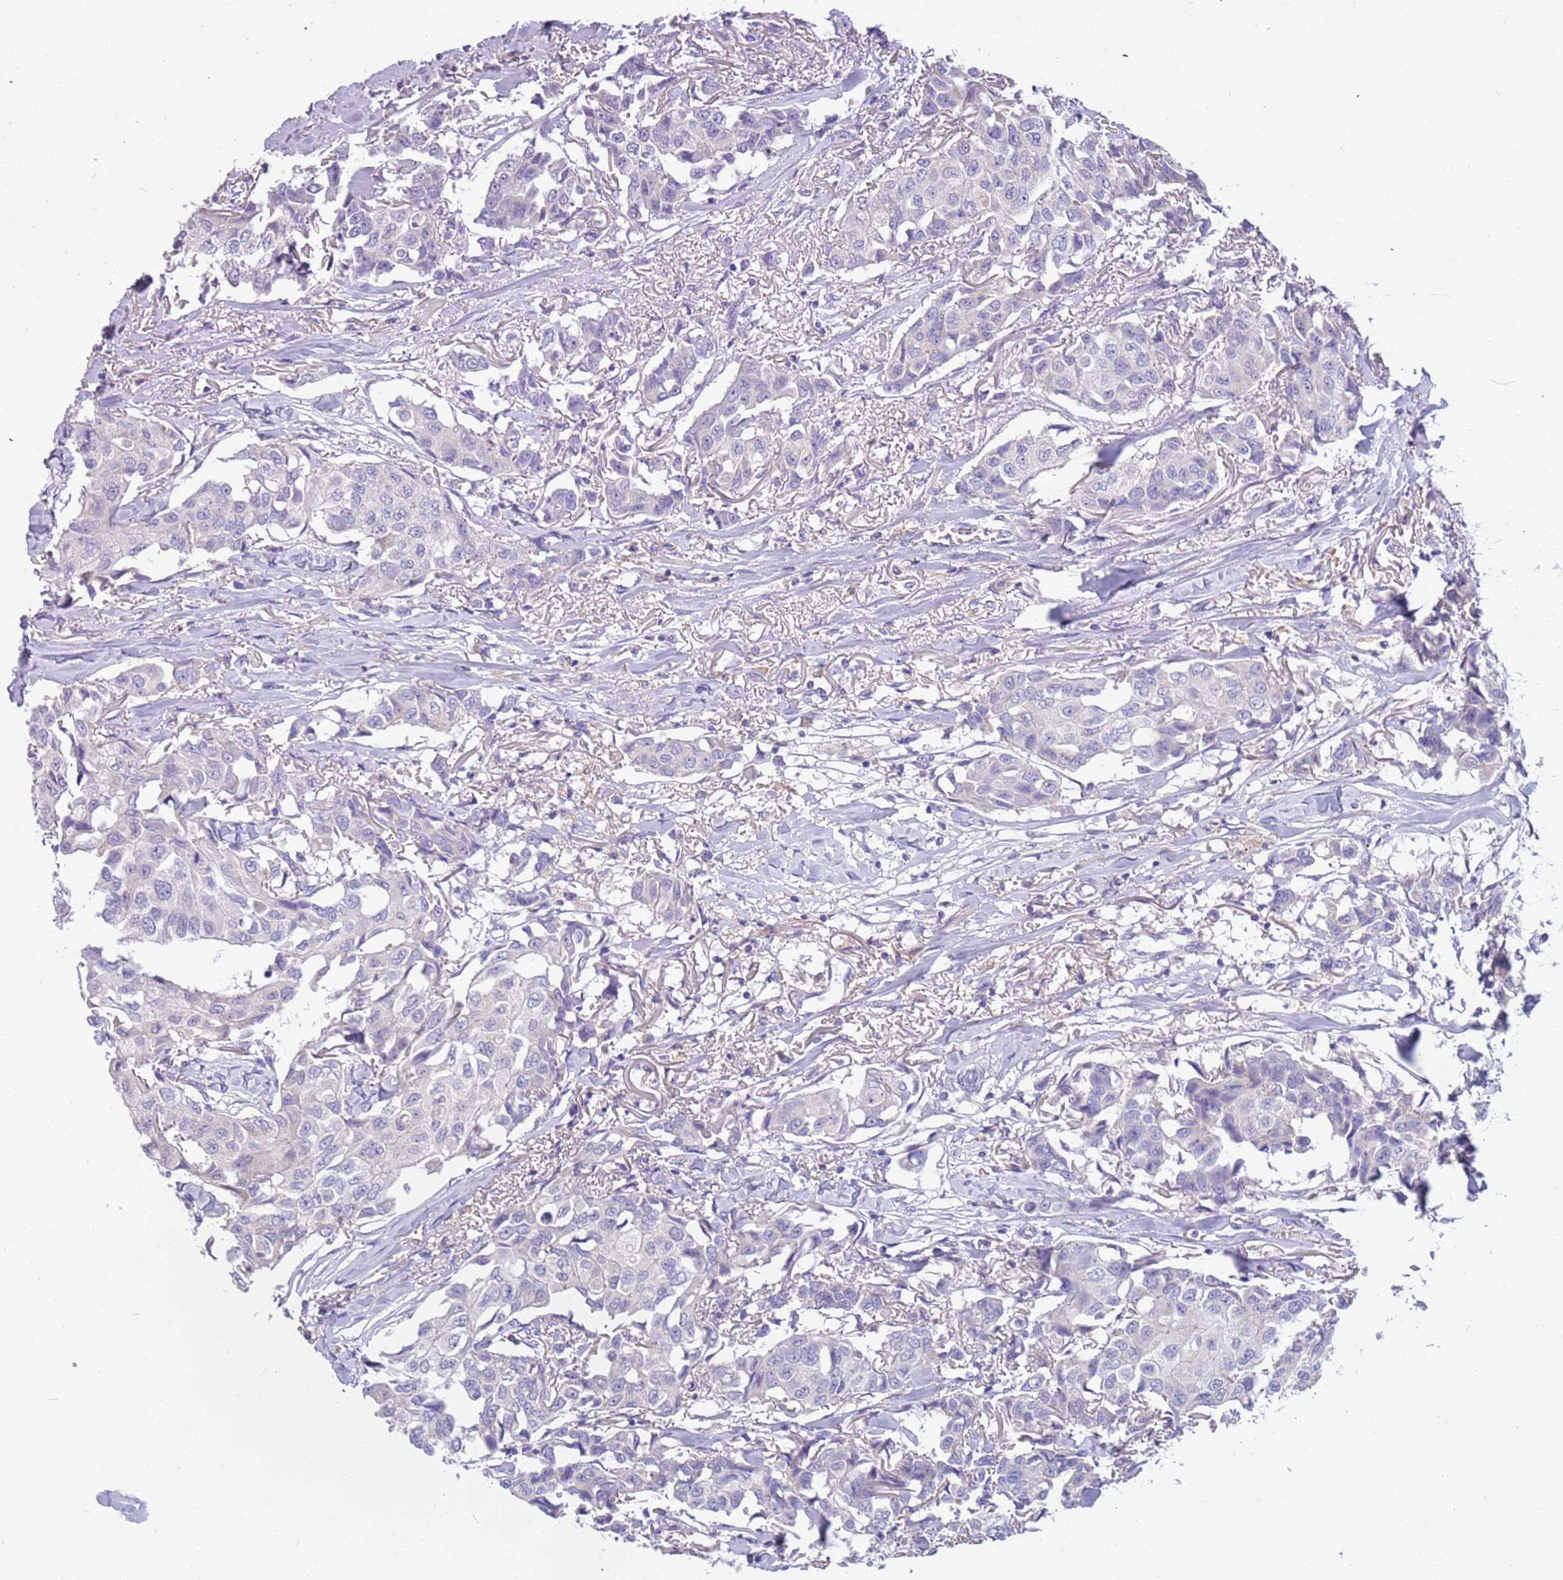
{"staining": {"intensity": "negative", "quantity": "none", "location": "none"}, "tissue": "breast cancer", "cell_type": "Tumor cells", "image_type": "cancer", "snomed": [{"axis": "morphology", "description": "Duct carcinoma"}, {"axis": "topography", "description": "Breast"}], "caption": "This photomicrograph is of invasive ductal carcinoma (breast) stained with immunohistochemistry (IHC) to label a protein in brown with the nuclei are counter-stained blue. There is no positivity in tumor cells. Nuclei are stained in blue.", "gene": "RHCG", "patient": {"sex": "female", "age": 80}}